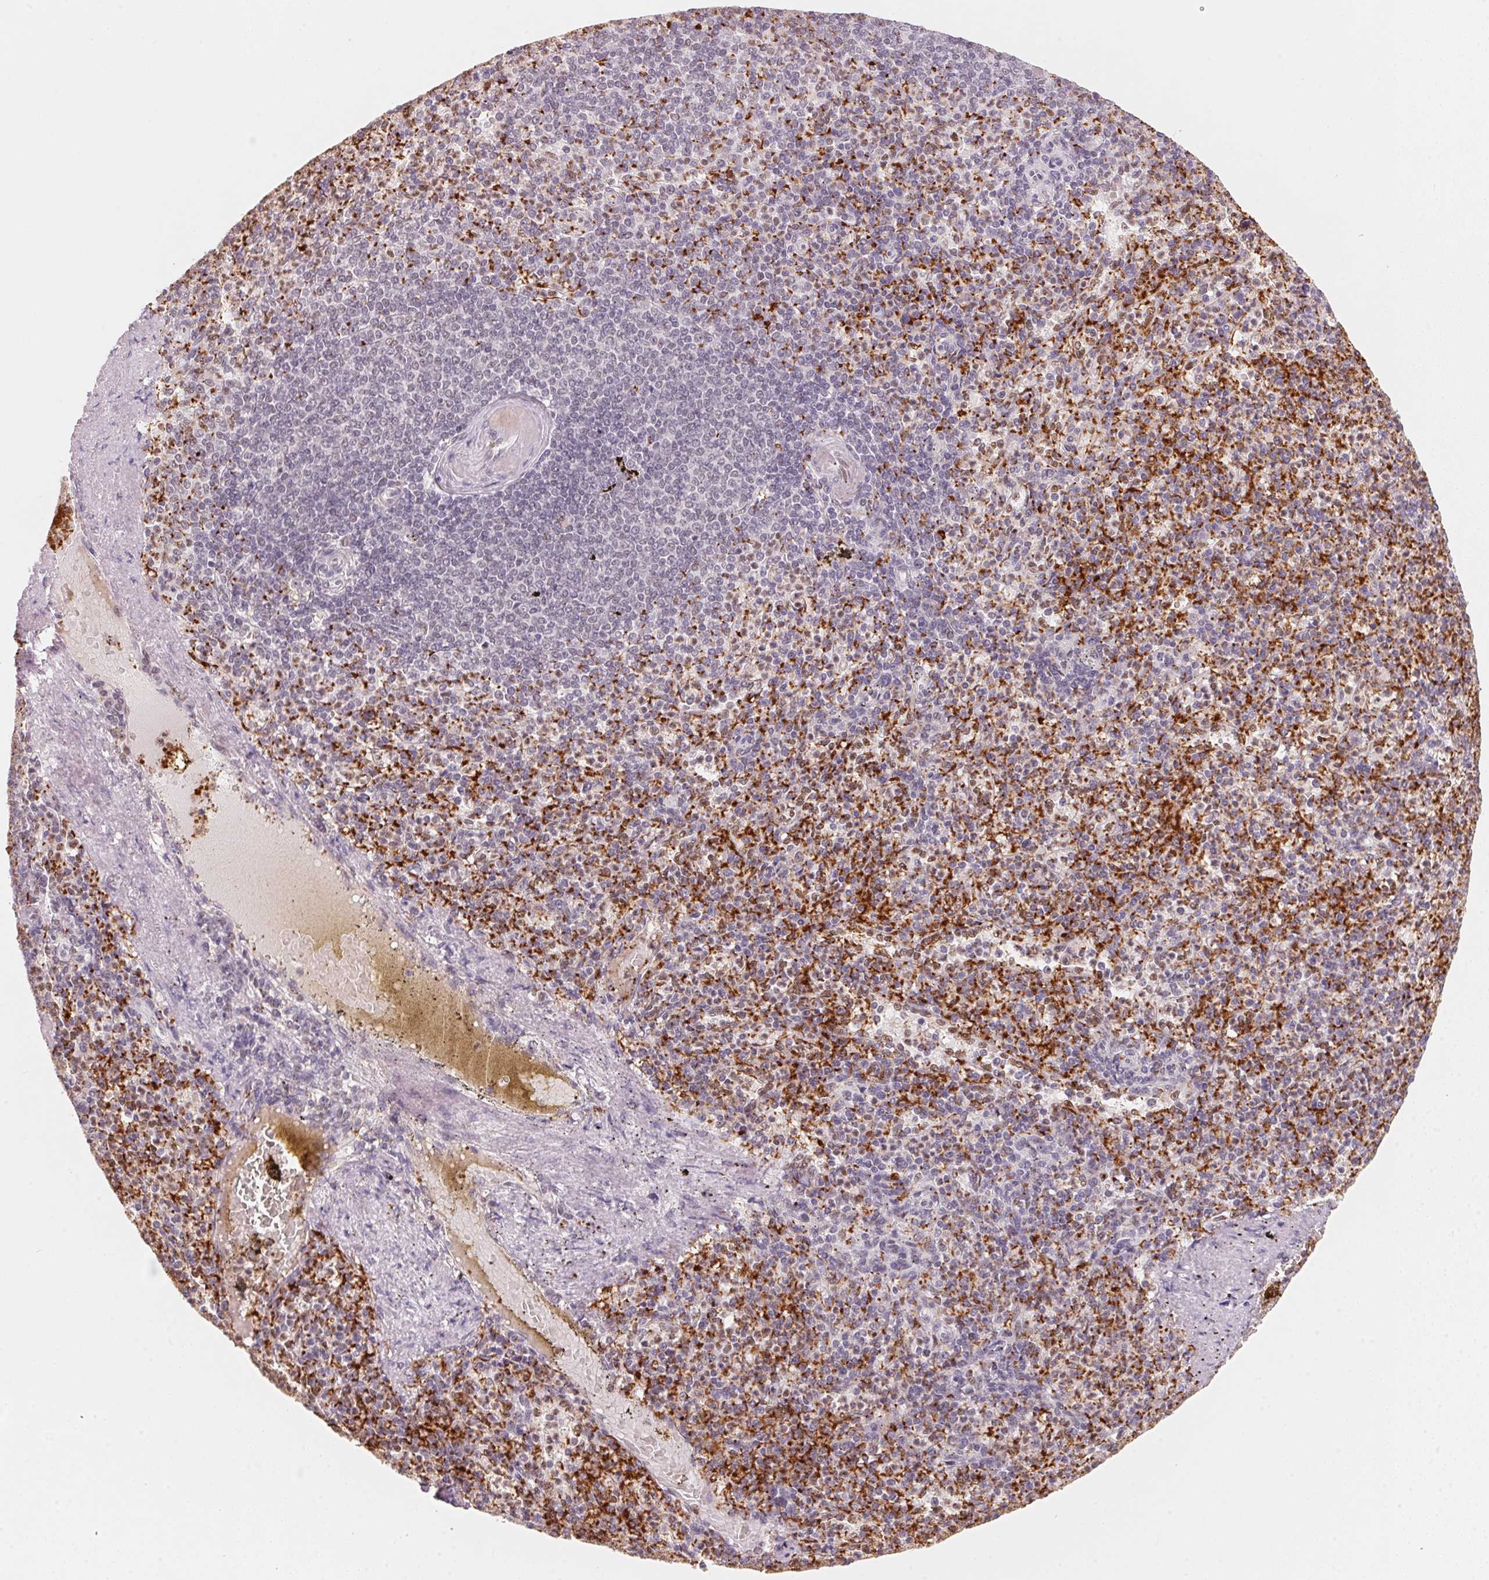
{"staining": {"intensity": "strong", "quantity": "<25%", "location": "cytoplasmic/membranous"}, "tissue": "spleen", "cell_type": "Cells in red pulp", "image_type": "normal", "snomed": [{"axis": "morphology", "description": "Normal tissue, NOS"}, {"axis": "topography", "description": "Spleen"}], "caption": "Immunohistochemistry (IHC) micrograph of normal spleen: spleen stained using IHC demonstrates medium levels of strong protein expression localized specifically in the cytoplasmic/membranous of cells in red pulp, appearing as a cytoplasmic/membranous brown color.", "gene": "ARHGAP22", "patient": {"sex": "female", "age": 74}}